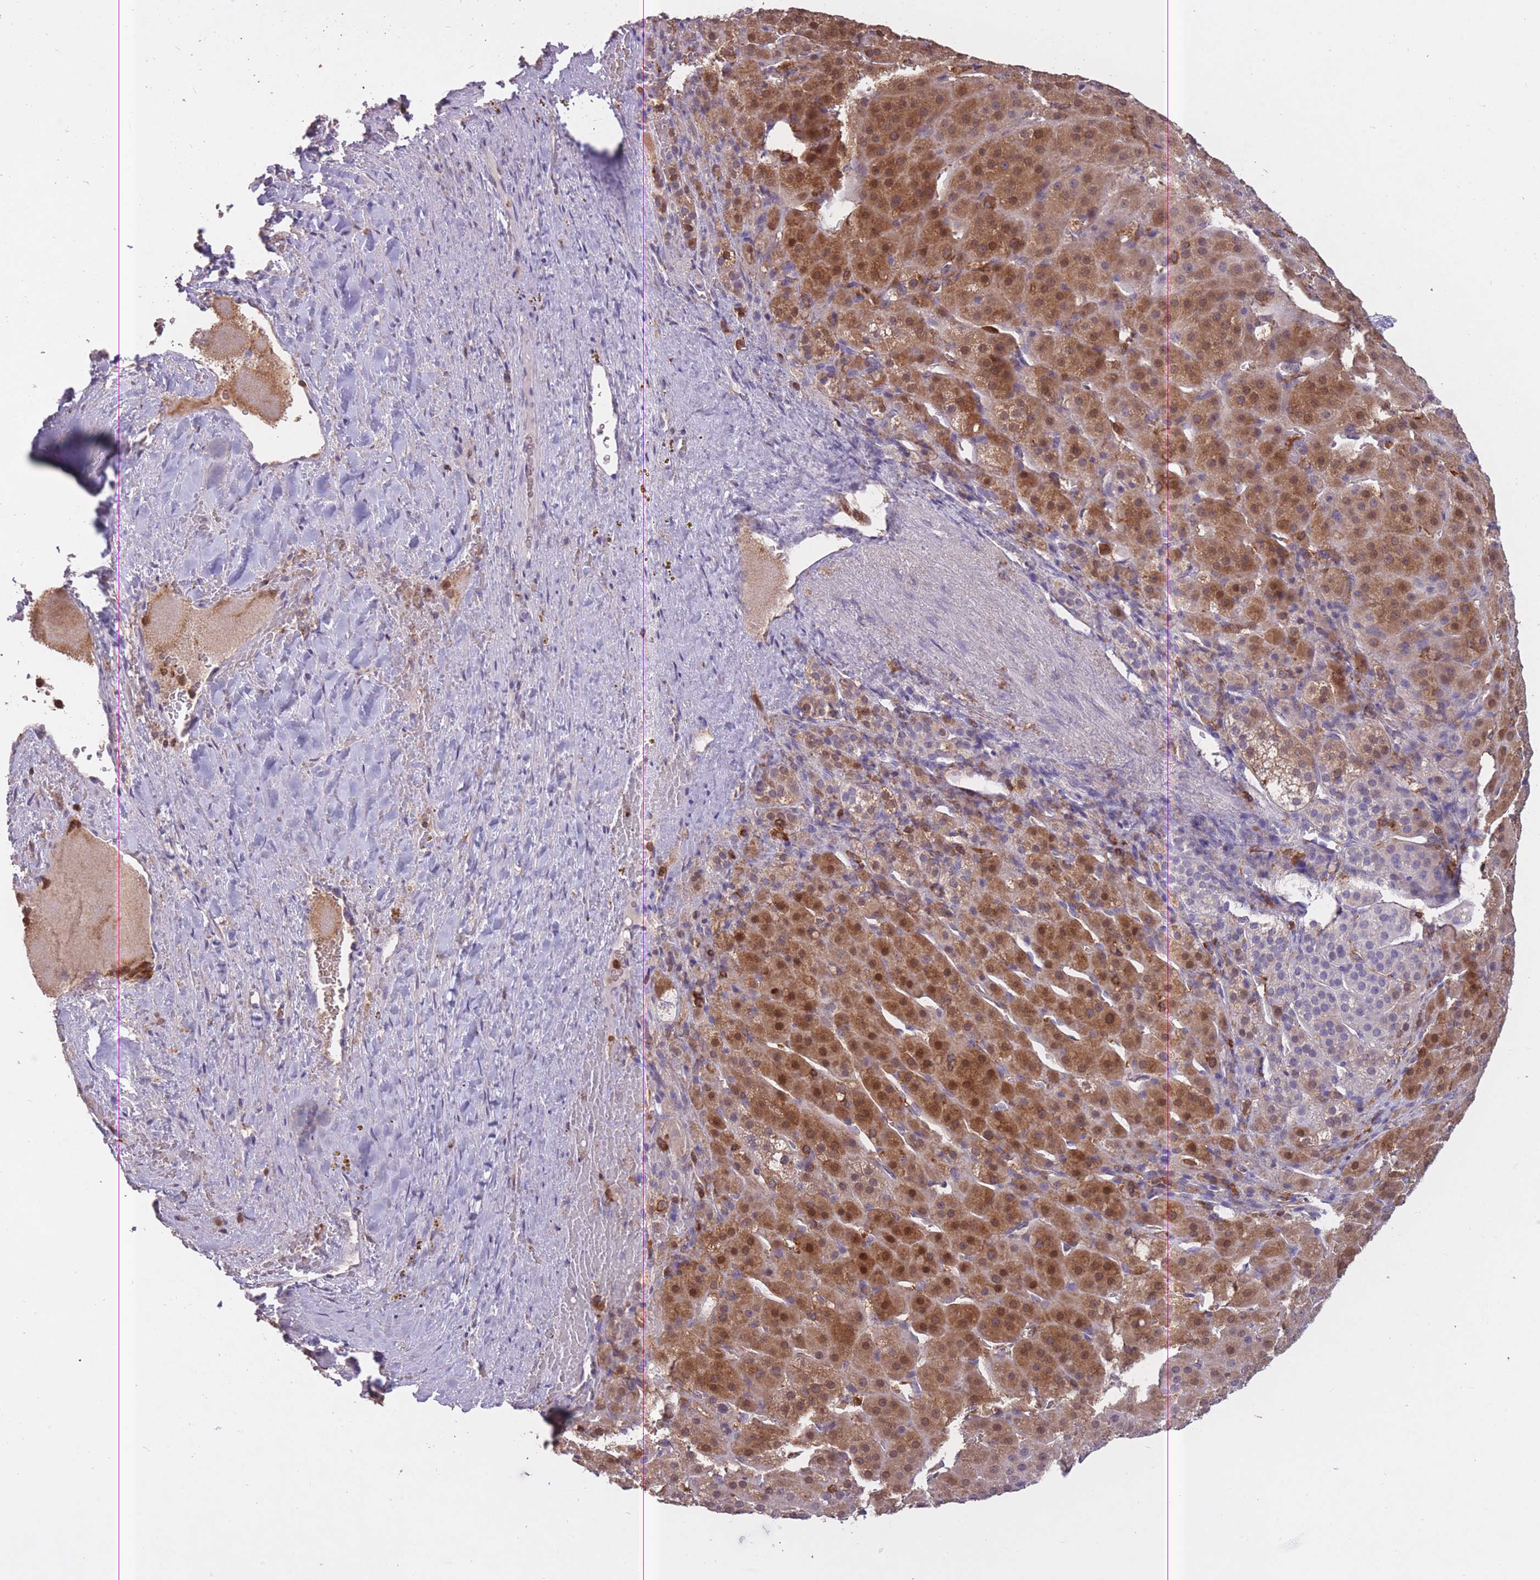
{"staining": {"intensity": "moderate", "quantity": ">75%", "location": "cytoplasmic/membranous,nuclear"}, "tissue": "adrenal gland", "cell_type": "Glandular cells", "image_type": "normal", "snomed": [{"axis": "morphology", "description": "Normal tissue, NOS"}, {"axis": "topography", "description": "Adrenal gland"}], "caption": "A micrograph of human adrenal gland stained for a protein shows moderate cytoplasmic/membranous,nuclear brown staining in glandular cells. The protein of interest is stained brown, and the nuclei are stained in blue (DAB (3,3'-diaminobenzidine) IHC with brightfield microscopy, high magnification).", "gene": "GMIP", "patient": {"sex": "female", "age": 41}}